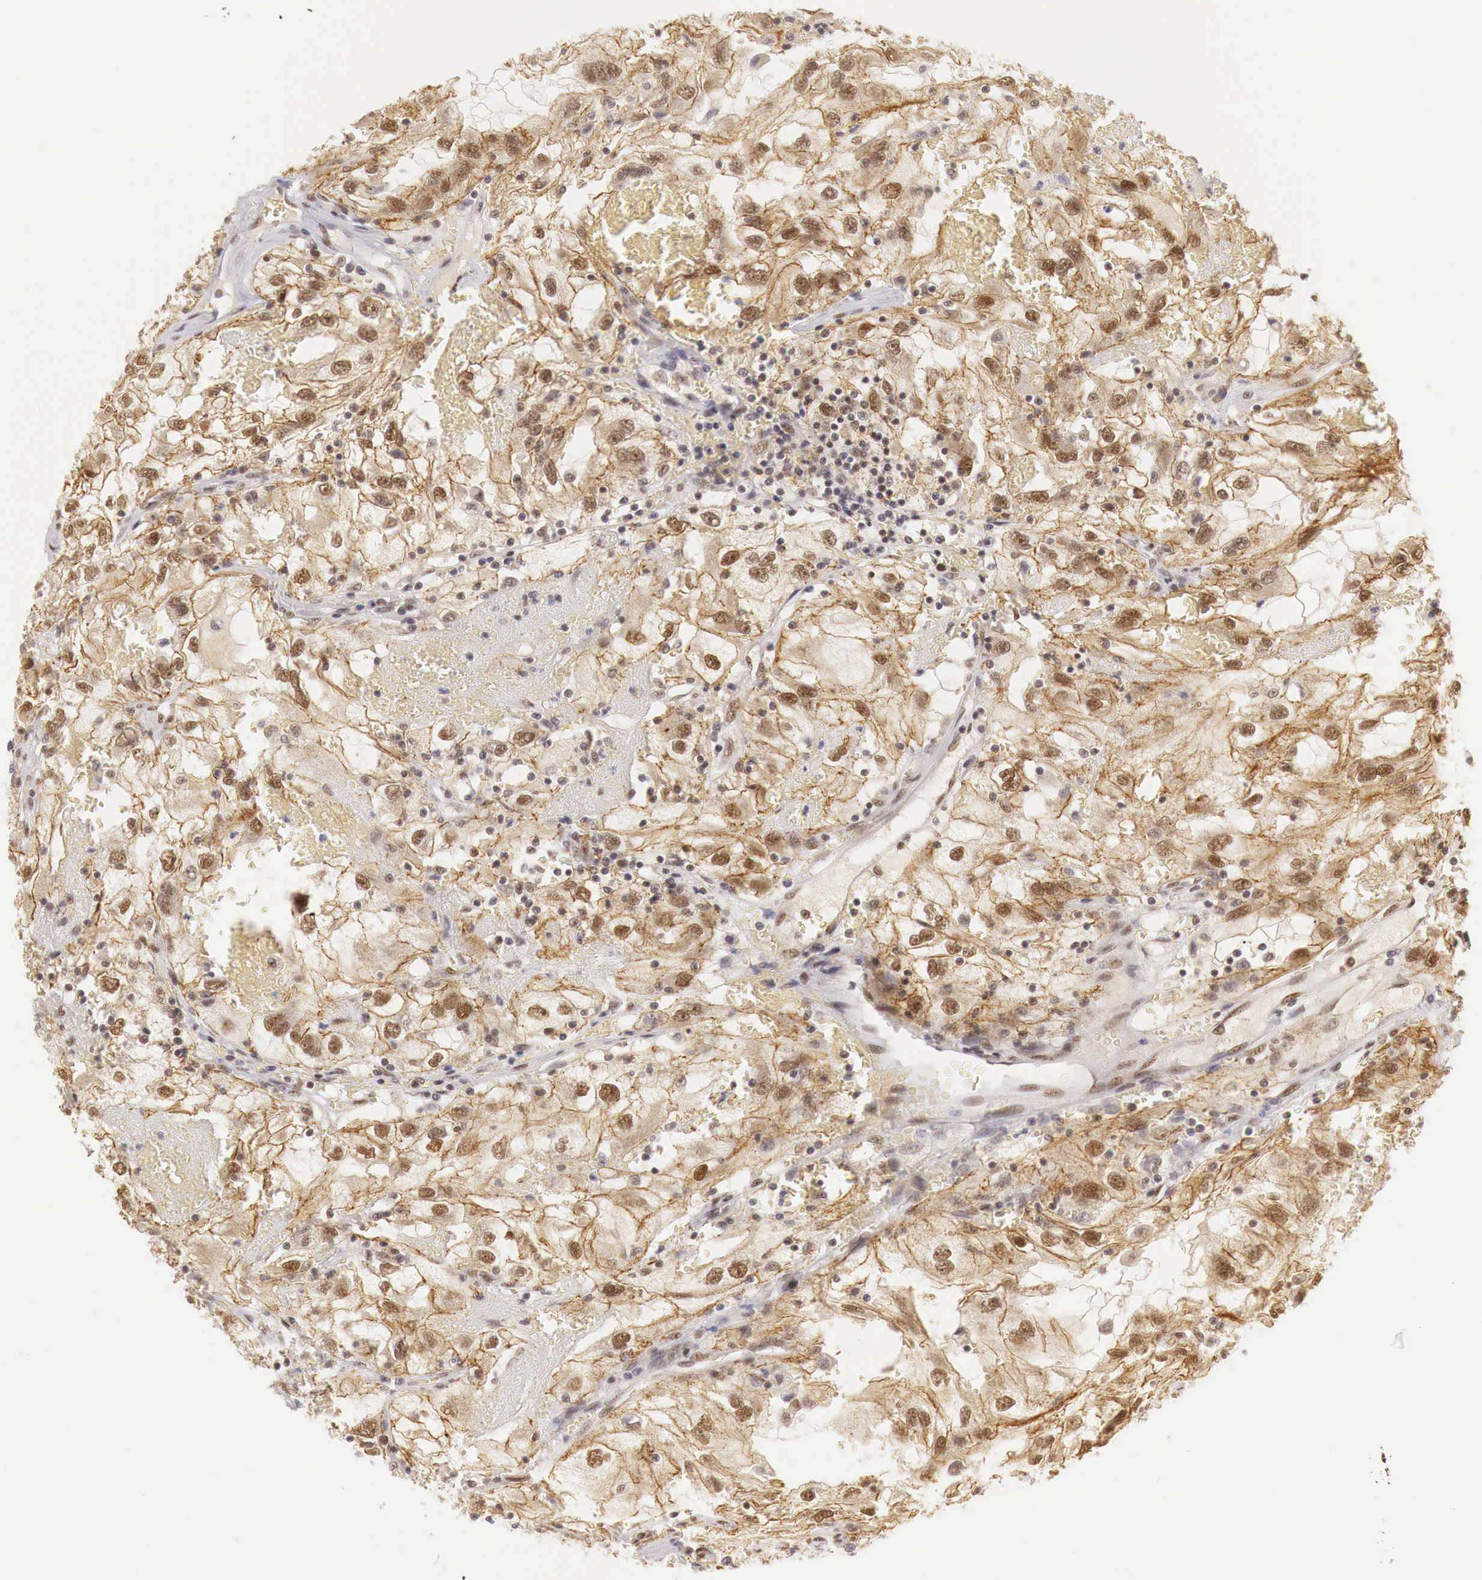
{"staining": {"intensity": "moderate", "quantity": ">75%", "location": "cytoplasmic/membranous,nuclear"}, "tissue": "renal cancer", "cell_type": "Tumor cells", "image_type": "cancer", "snomed": [{"axis": "morphology", "description": "Normal tissue, NOS"}, {"axis": "morphology", "description": "Adenocarcinoma, NOS"}, {"axis": "topography", "description": "Kidney"}], "caption": "Renal adenocarcinoma stained with immunohistochemistry (IHC) displays moderate cytoplasmic/membranous and nuclear positivity in approximately >75% of tumor cells.", "gene": "GPKOW", "patient": {"sex": "male", "age": 71}}